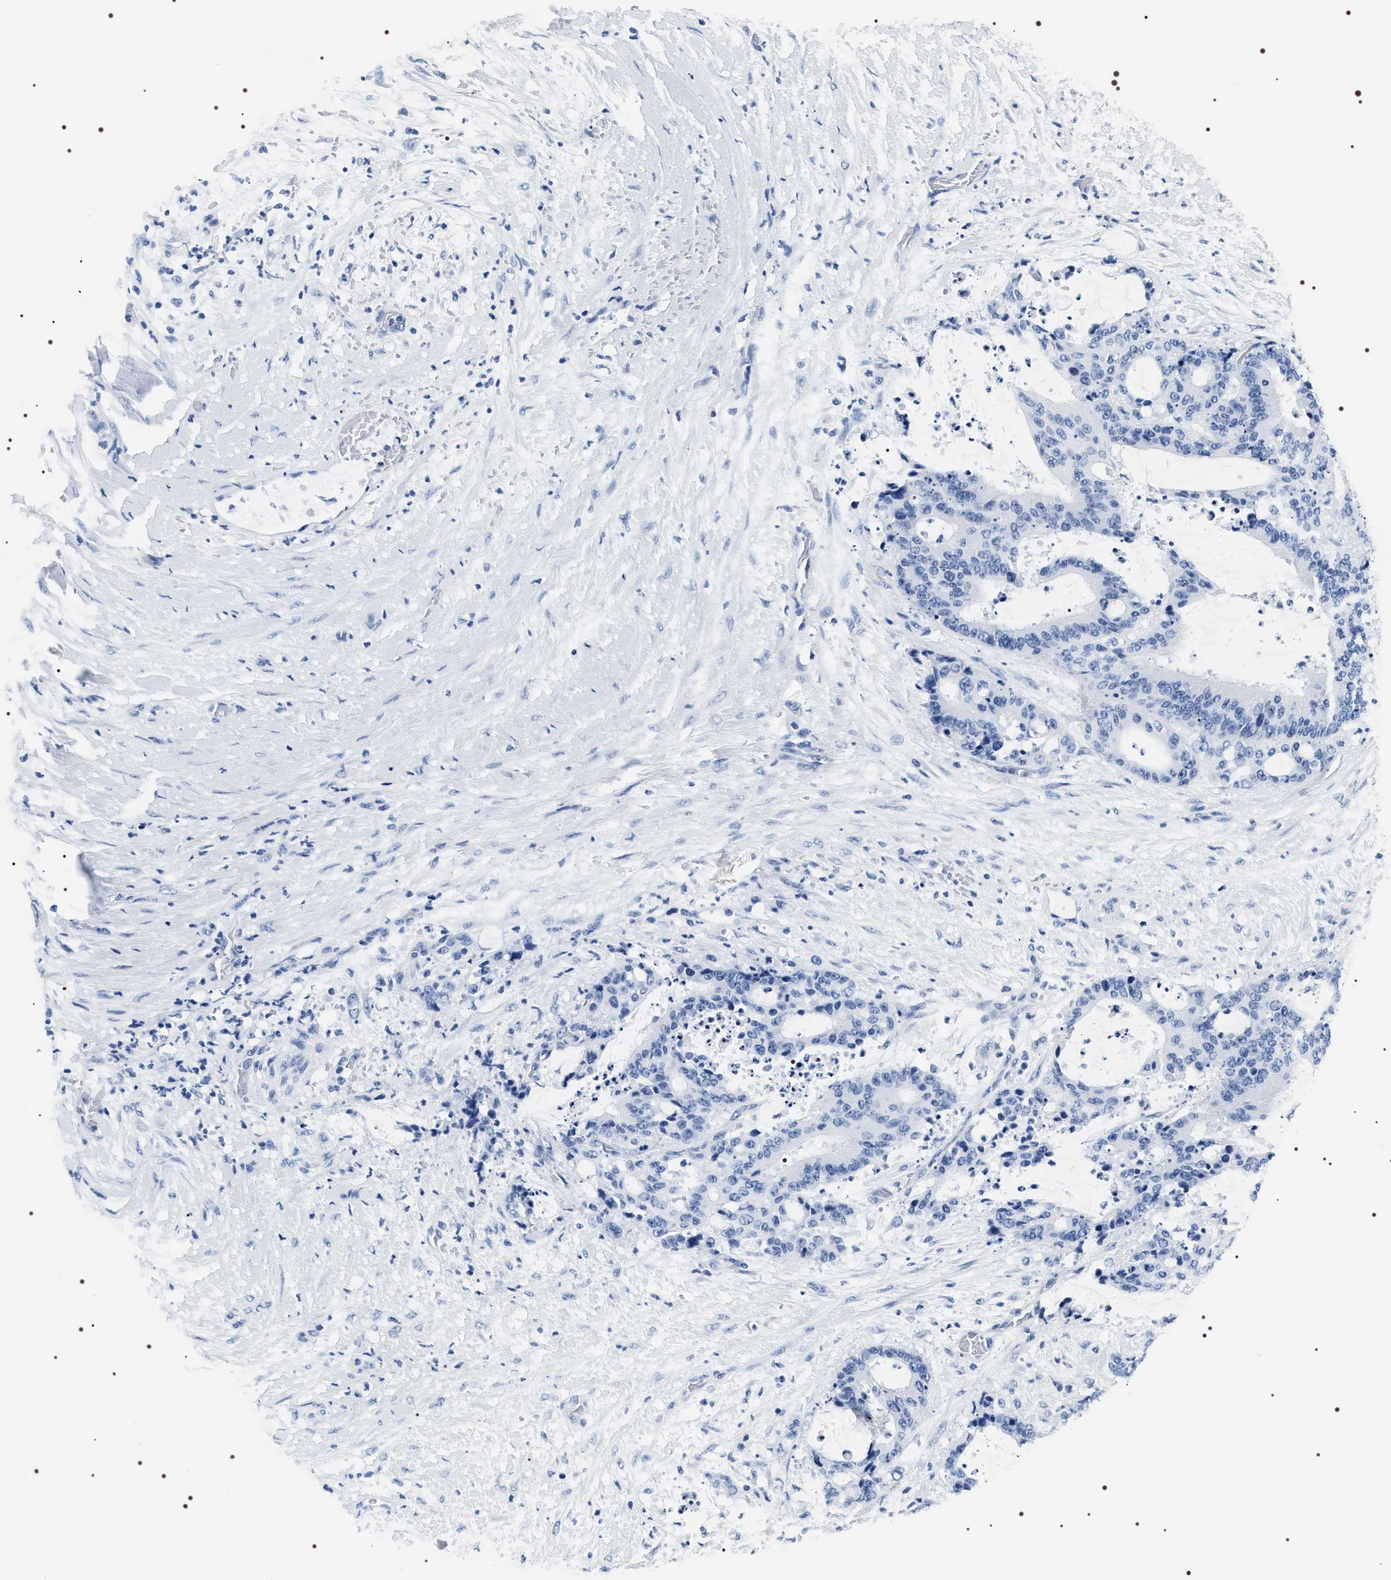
{"staining": {"intensity": "negative", "quantity": "none", "location": "none"}, "tissue": "liver cancer", "cell_type": "Tumor cells", "image_type": "cancer", "snomed": [{"axis": "morphology", "description": "Normal tissue, NOS"}, {"axis": "morphology", "description": "Cholangiocarcinoma"}, {"axis": "topography", "description": "Liver"}, {"axis": "topography", "description": "Peripheral nerve tissue"}], "caption": "Immunohistochemistry histopathology image of human liver cancer stained for a protein (brown), which displays no staining in tumor cells.", "gene": "ADH4", "patient": {"sex": "female", "age": 73}}